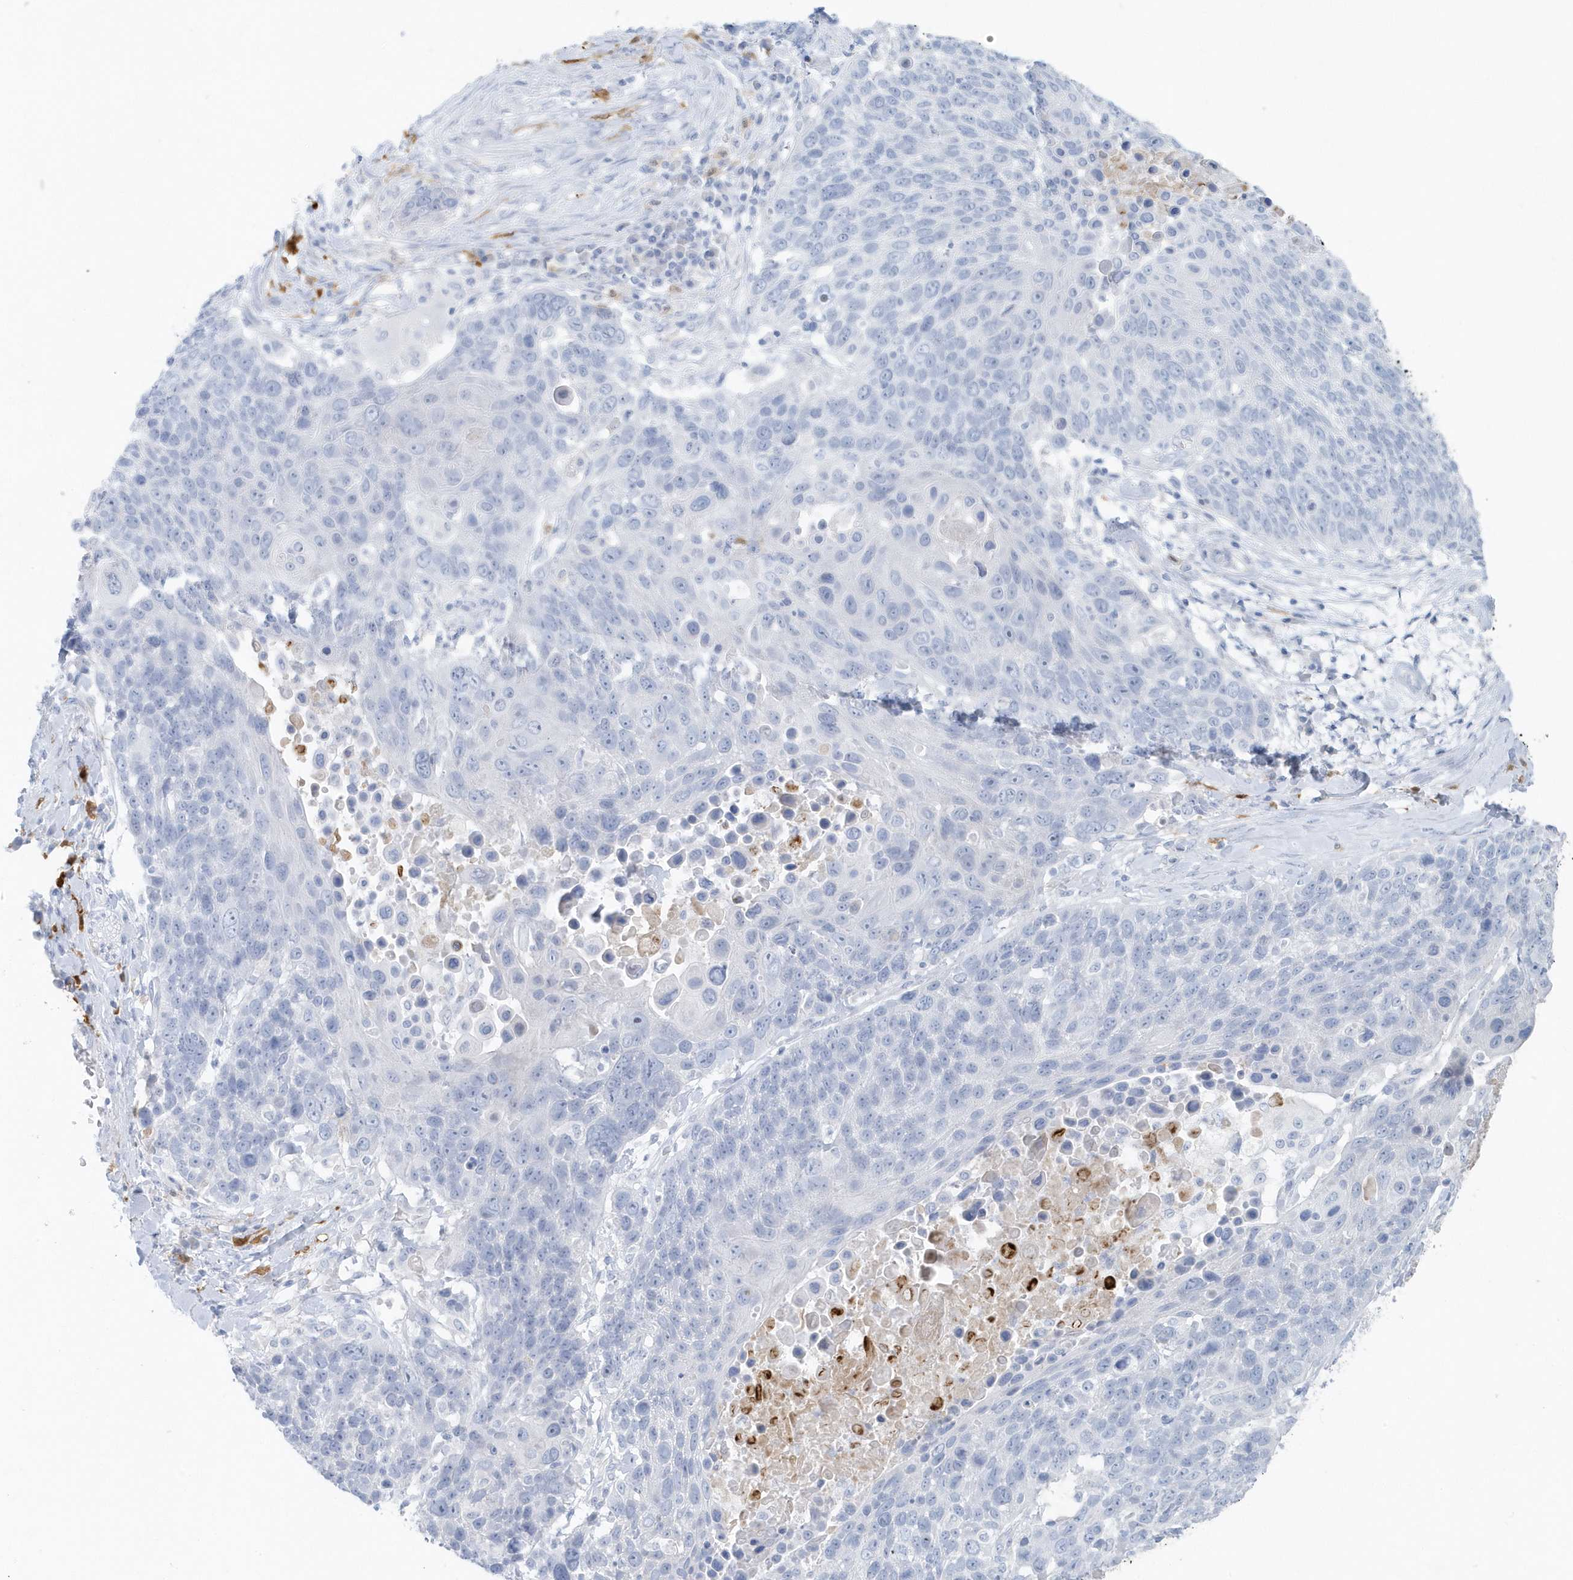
{"staining": {"intensity": "negative", "quantity": "none", "location": "none"}, "tissue": "lung cancer", "cell_type": "Tumor cells", "image_type": "cancer", "snomed": [{"axis": "morphology", "description": "Squamous cell carcinoma, NOS"}, {"axis": "topography", "description": "Lung"}], "caption": "IHC of lung cancer exhibits no staining in tumor cells. (Brightfield microscopy of DAB immunohistochemistry at high magnification).", "gene": "FAM98A", "patient": {"sex": "male", "age": 66}}